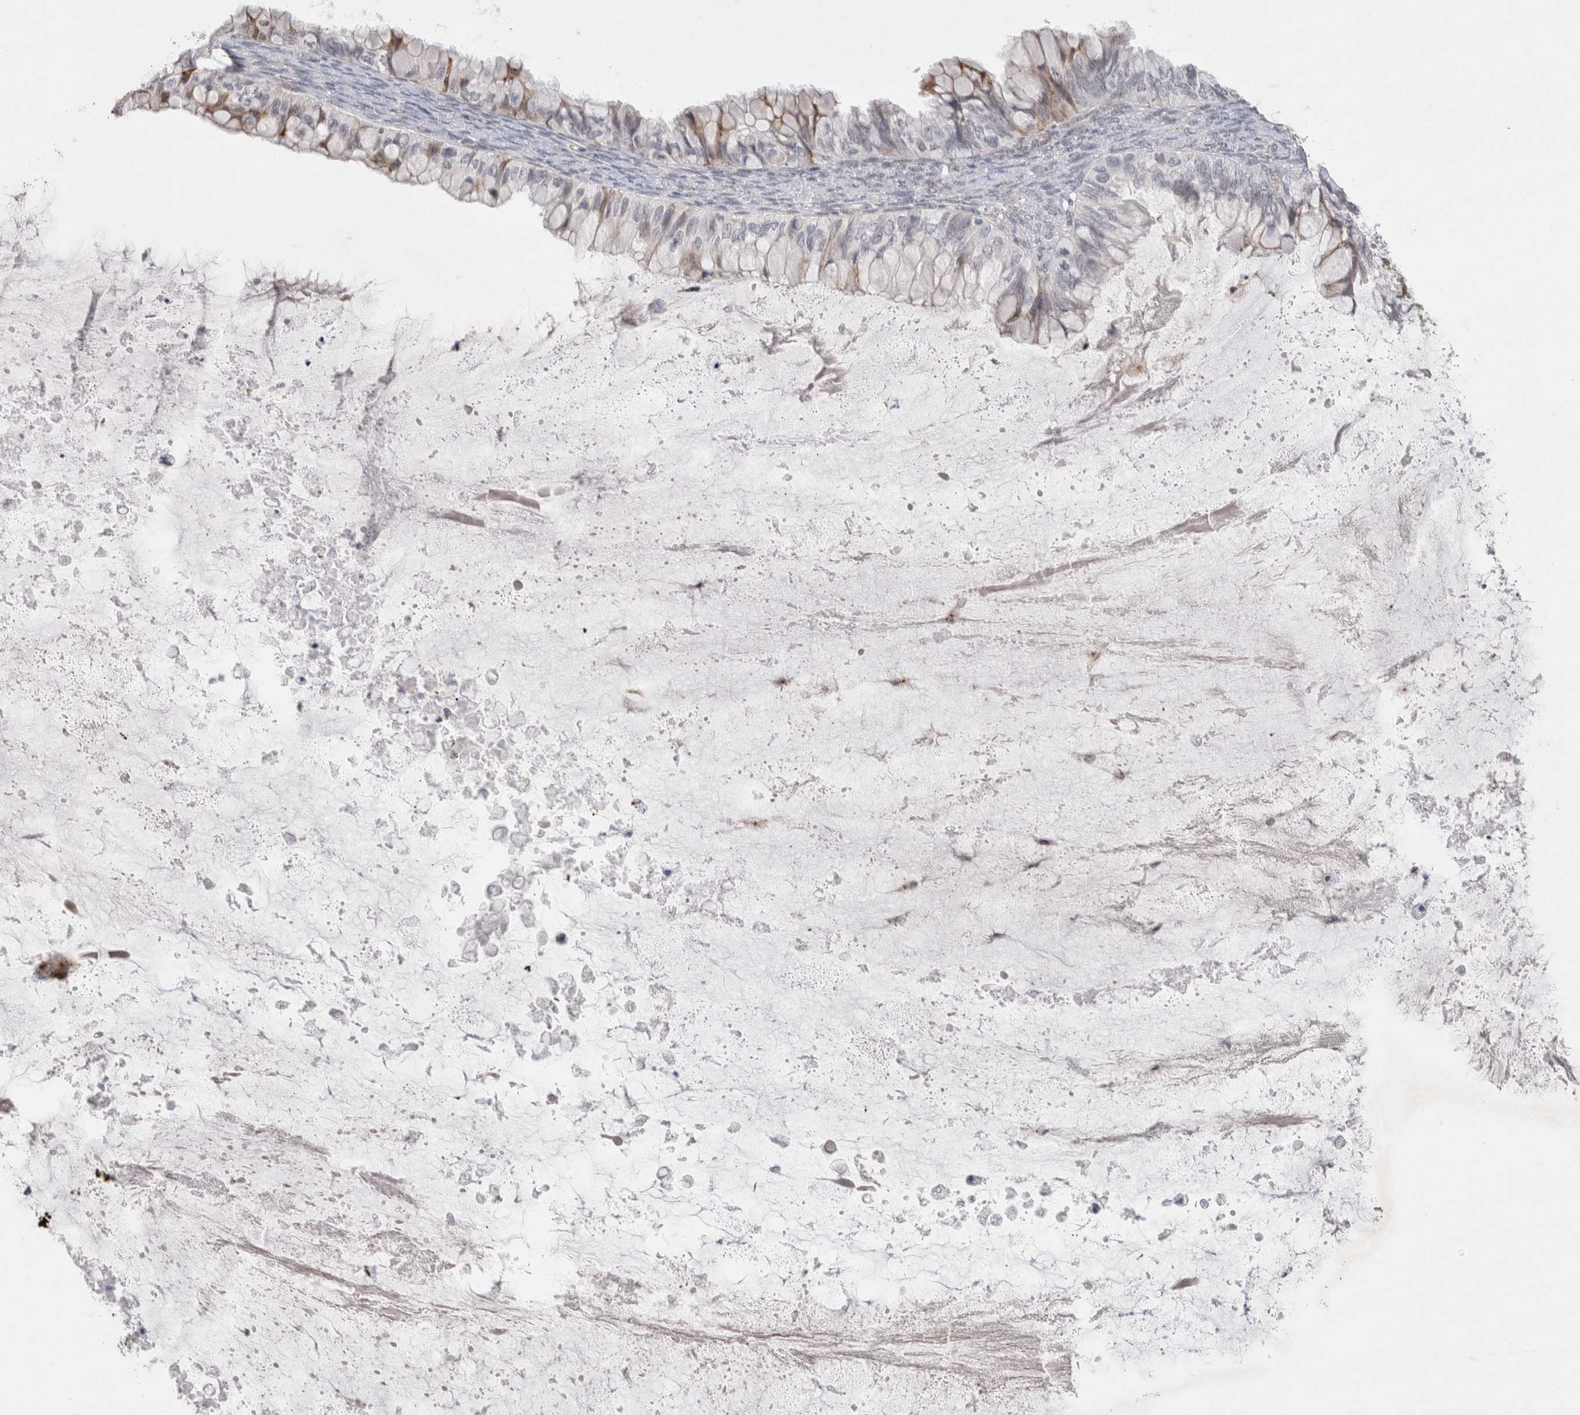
{"staining": {"intensity": "weak", "quantity": "<25%", "location": "cytoplasmic/membranous"}, "tissue": "ovarian cancer", "cell_type": "Tumor cells", "image_type": "cancer", "snomed": [{"axis": "morphology", "description": "Cystadenocarcinoma, mucinous, NOS"}, {"axis": "topography", "description": "Ovary"}], "caption": "Image shows no protein expression in tumor cells of ovarian mucinous cystadenocarcinoma tissue.", "gene": "BICD2", "patient": {"sex": "female", "age": 80}}